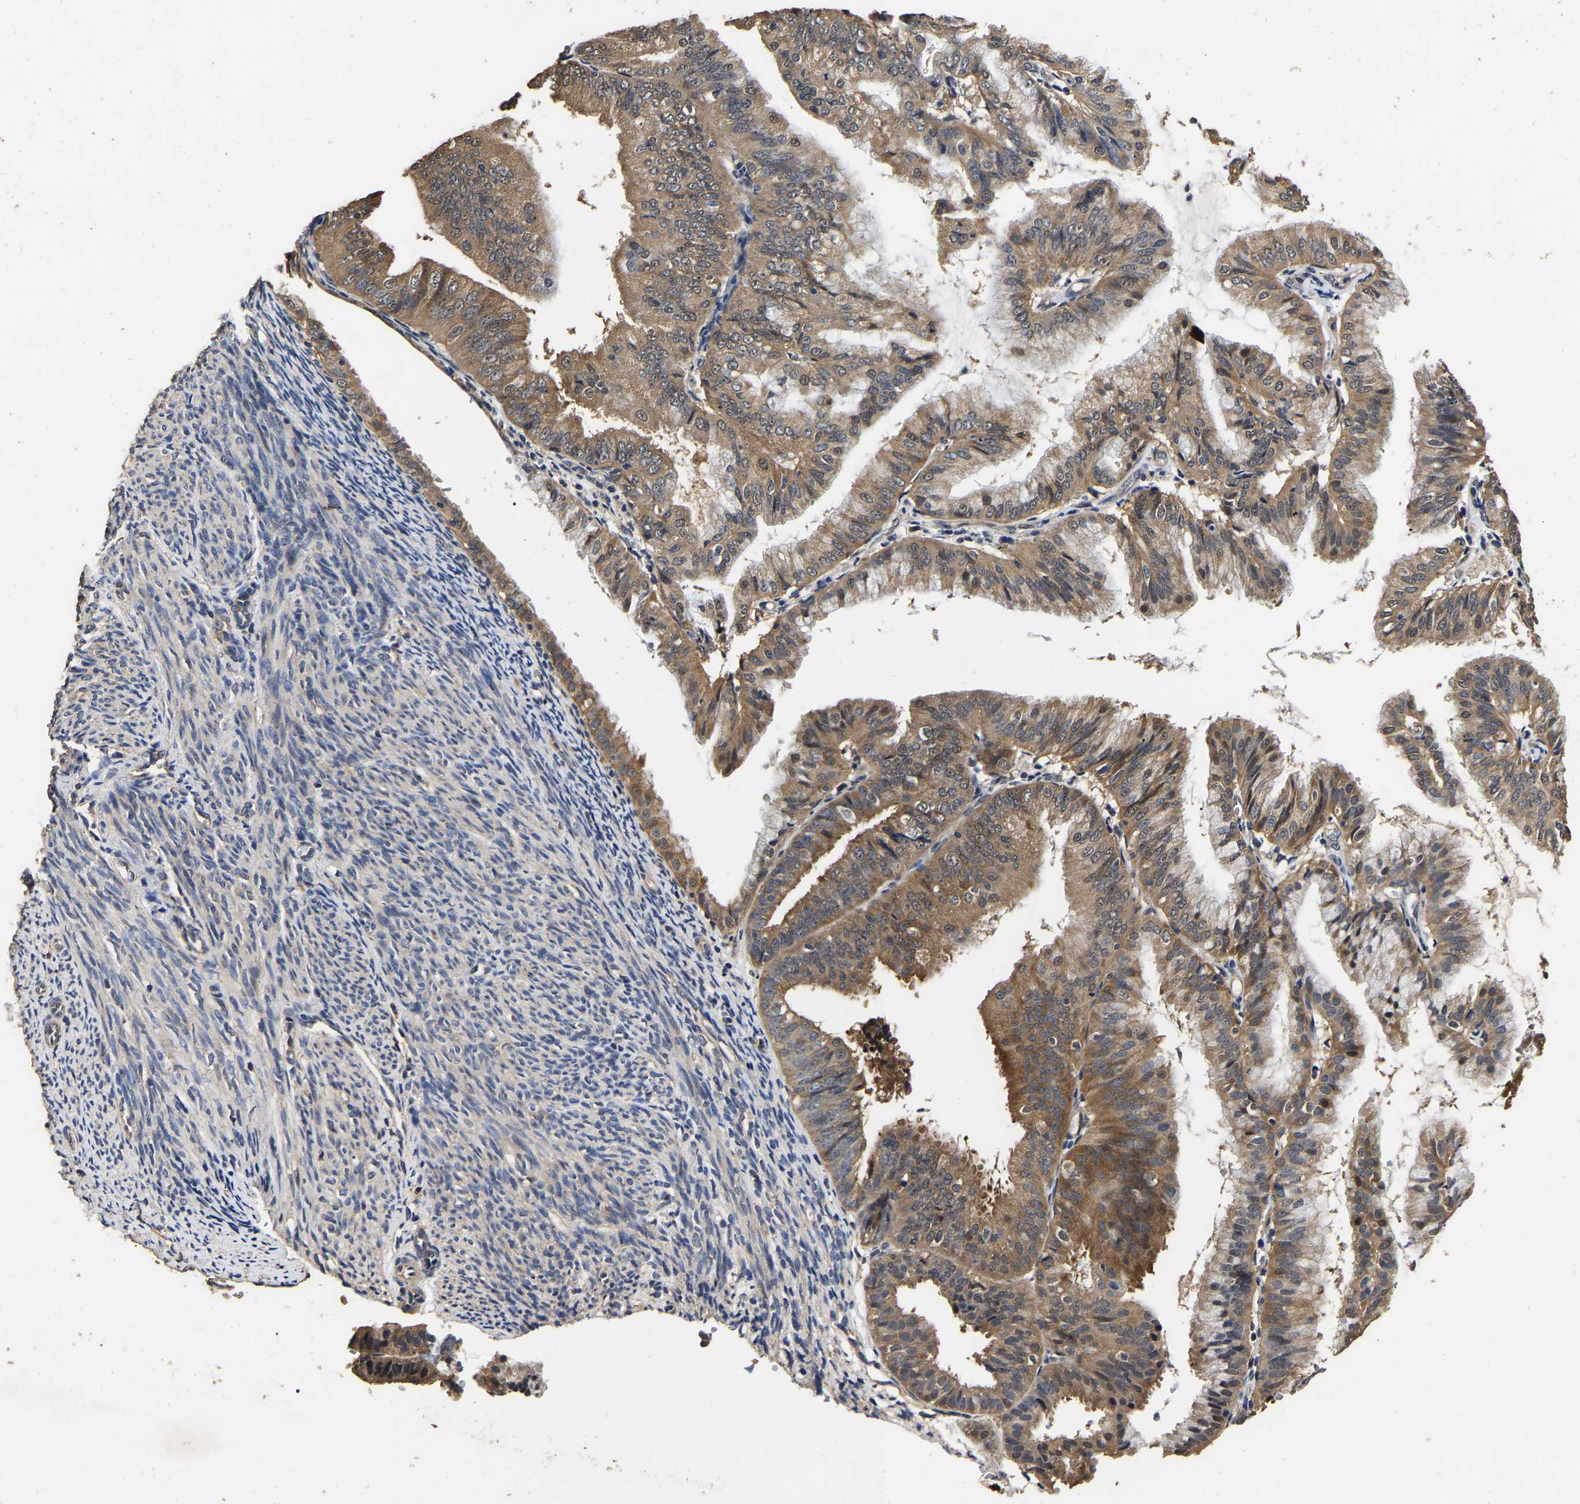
{"staining": {"intensity": "moderate", "quantity": ">75%", "location": "cytoplasmic/membranous"}, "tissue": "endometrial cancer", "cell_type": "Tumor cells", "image_type": "cancer", "snomed": [{"axis": "morphology", "description": "Adenocarcinoma, NOS"}, {"axis": "topography", "description": "Endometrium"}], "caption": "A brown stain labels moderate cytoplasmic/membranous expression of a protein in human endometrial cancer tumor cells.", "gene": "STK32C", "patient": {"sex": "female", "age": 63}}